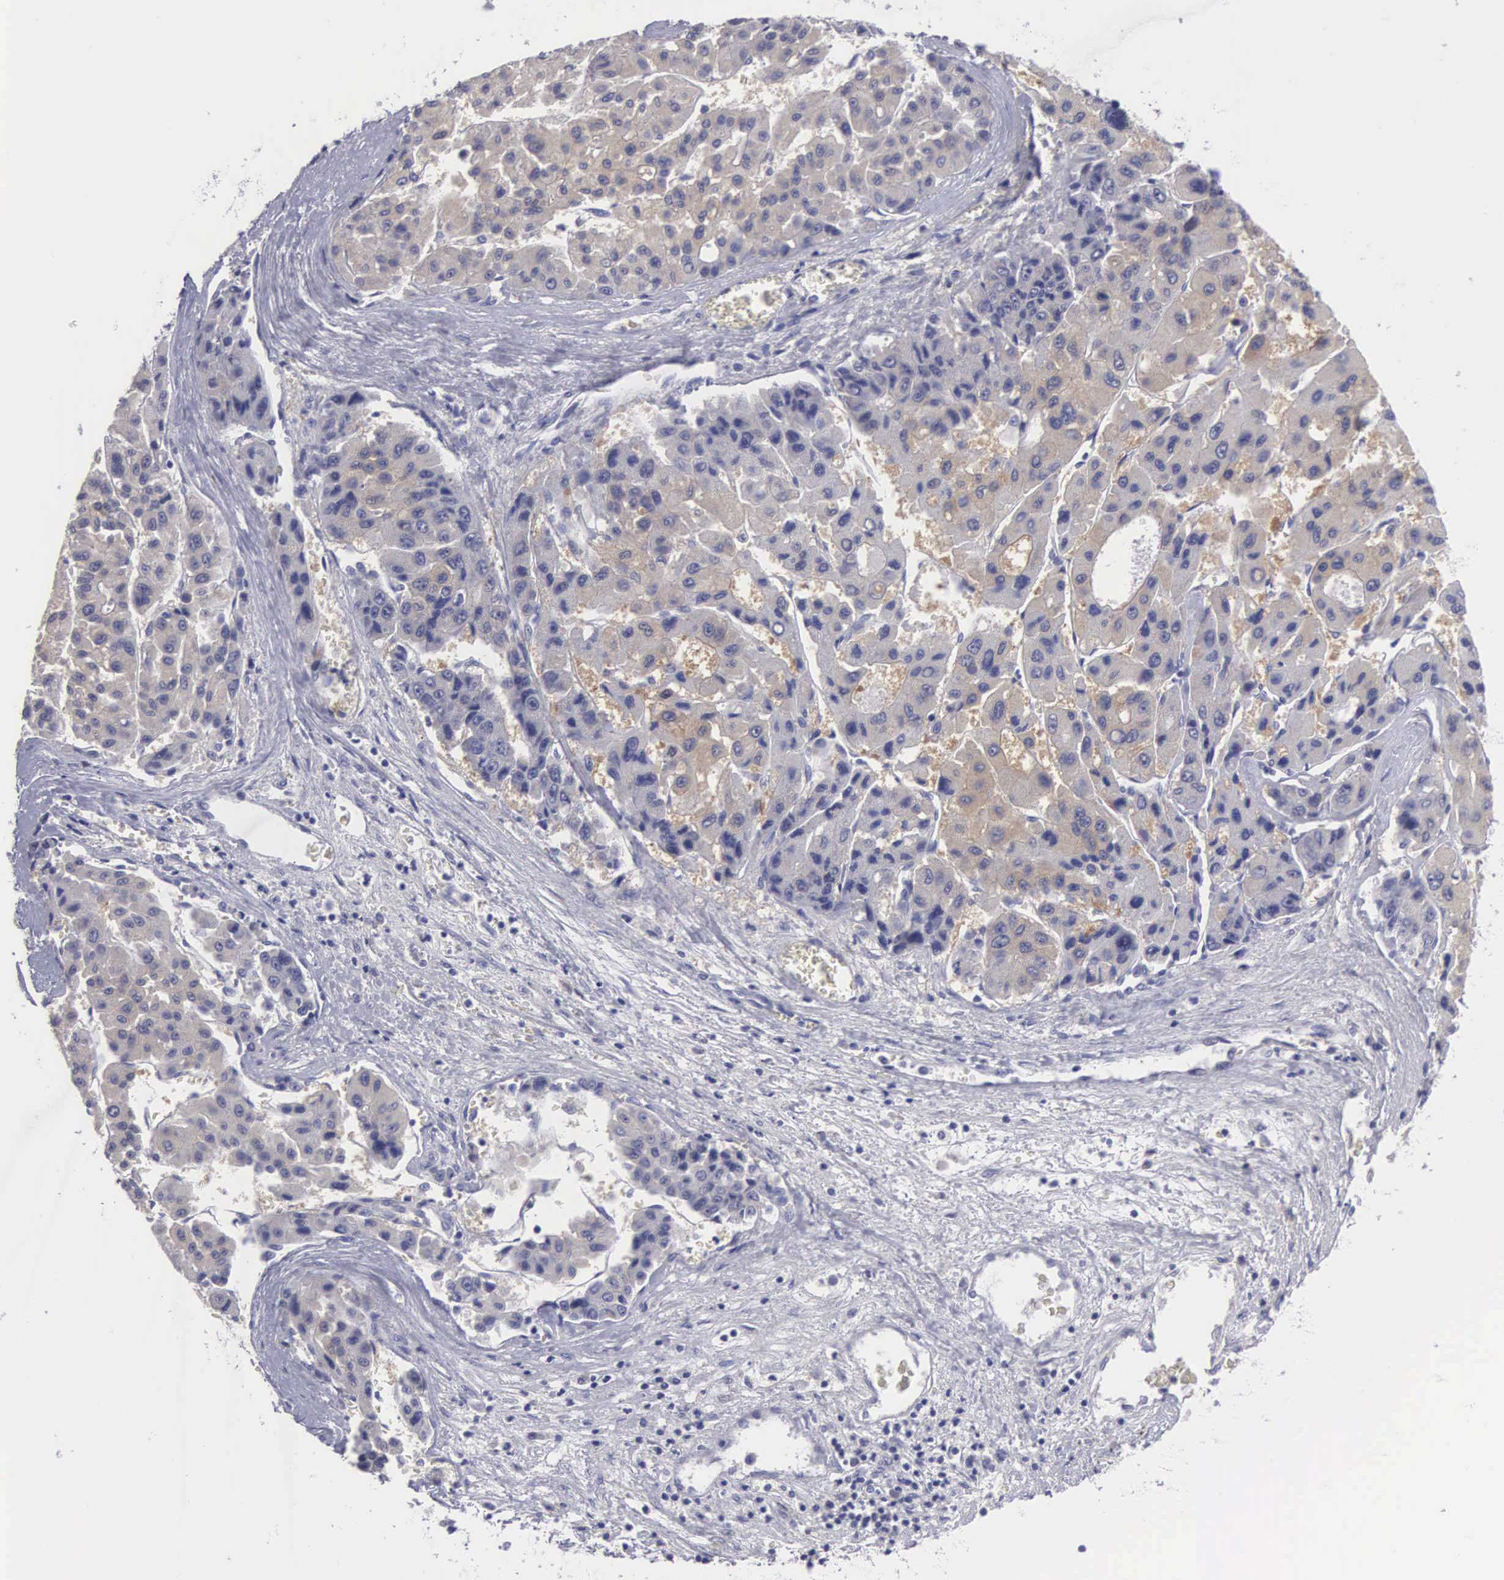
{"staining": {"intensity": "negative", "quantity": "none", "location": "none"}, "tissue": "liver cancer", "cell_type": "Tumor cells", "image_type": "cancer", "snomed": [{"axis": "morphology", "description": "Carcinoma, Hepatocellular, NOS"}, {"axis": "topography", "description": "Liver"}], "caption": "High magnification brightfield microscopy of liver cancer stained with DAB (3,3'-diaminobenzidine) (brown) and counterstained with hematoxylin (blue): tumor cells show no significant positivity.", "gene": "SLITRK4", "patient": {"sex": "male", "age": 64}}